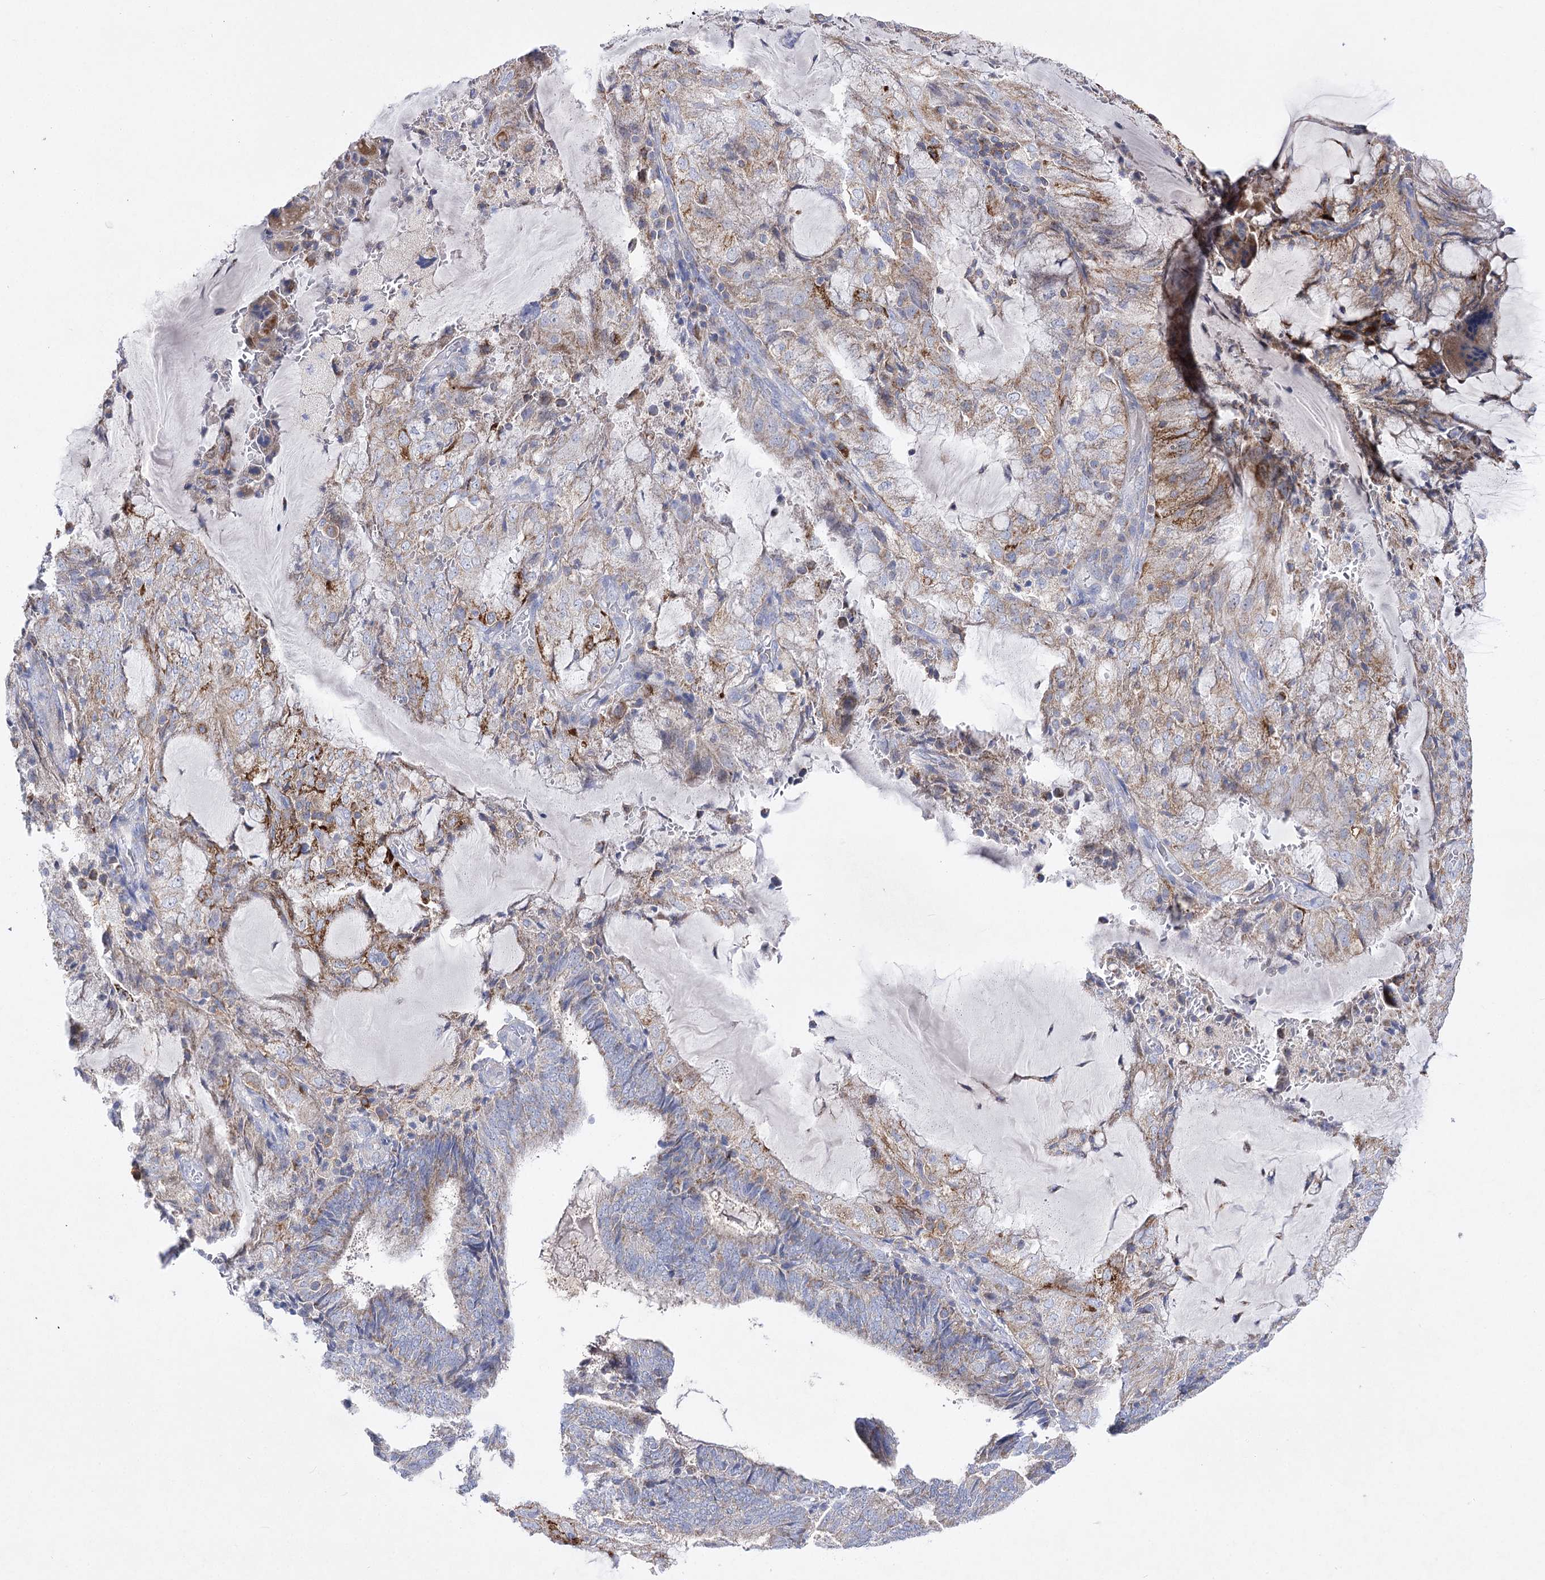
{"staining": {"intensity": "moderate", "quantity": "25%-75%", "location": "cytoplasmic/membranous"}, "tissue": "endometrial cancer", "cell_type": "Tumor cells", "image_type": "cancer", "snomed": [{"axis": "morphology", "description": "Adenocarcinoma, NOS"}, {"axis": "topography", "description": "Endometrium"}], "caption": "High-power microscopy captured an IHC image of endometrial cancer, revealing moderate cytoplasmic/membranous expression in about 25%-75% of tumor cells.", "gene": "COX15", "patient": {"sex": "female", "age": 81}}